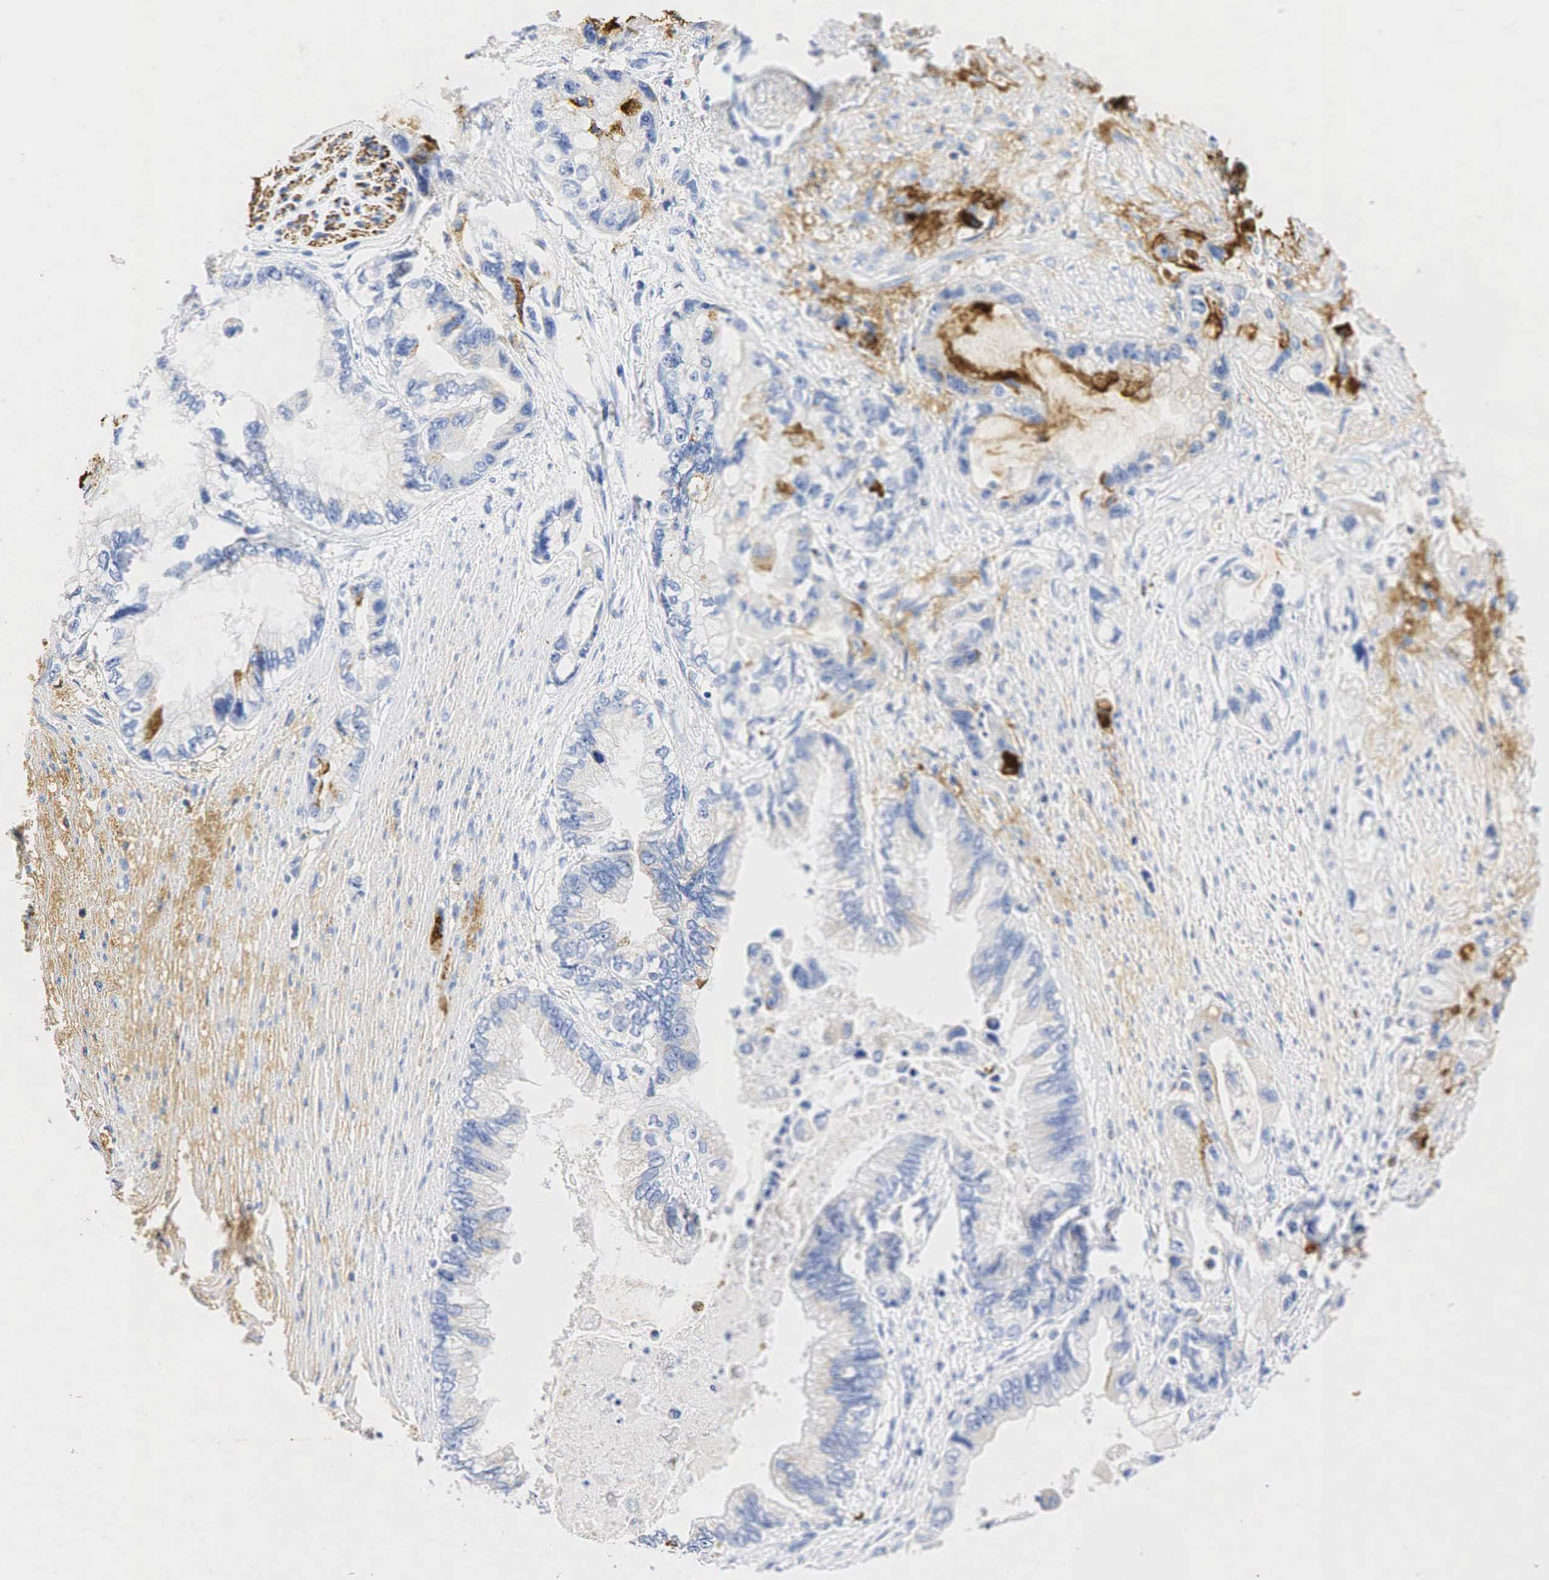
{"staining": {"intensity": "strong", "quantity": "25%-75%", "location": "cytoplasmic/membranous"}, "tissue": "pancreatic cancer", "cell_type": "Tumor cells", "image_type": "cancer", "snomed": [{"axis": "morphology", "description": "Adenocarcinoma, NOS"}, {"axis": "topography", "description": "Pancreas"}, {"axis": "topography", "description": "Stomach, upper"}], "caption": "Protein staining reveals strong cytoplasmic/membranous staining in approximately 25%-75% of tumor cells in pancreatic adenocarcinoma. Ihc stains the protein in brown and the nuclei are stained blue.", "gene": "SYP", "patient": {"sex": "male", "age": 77}}